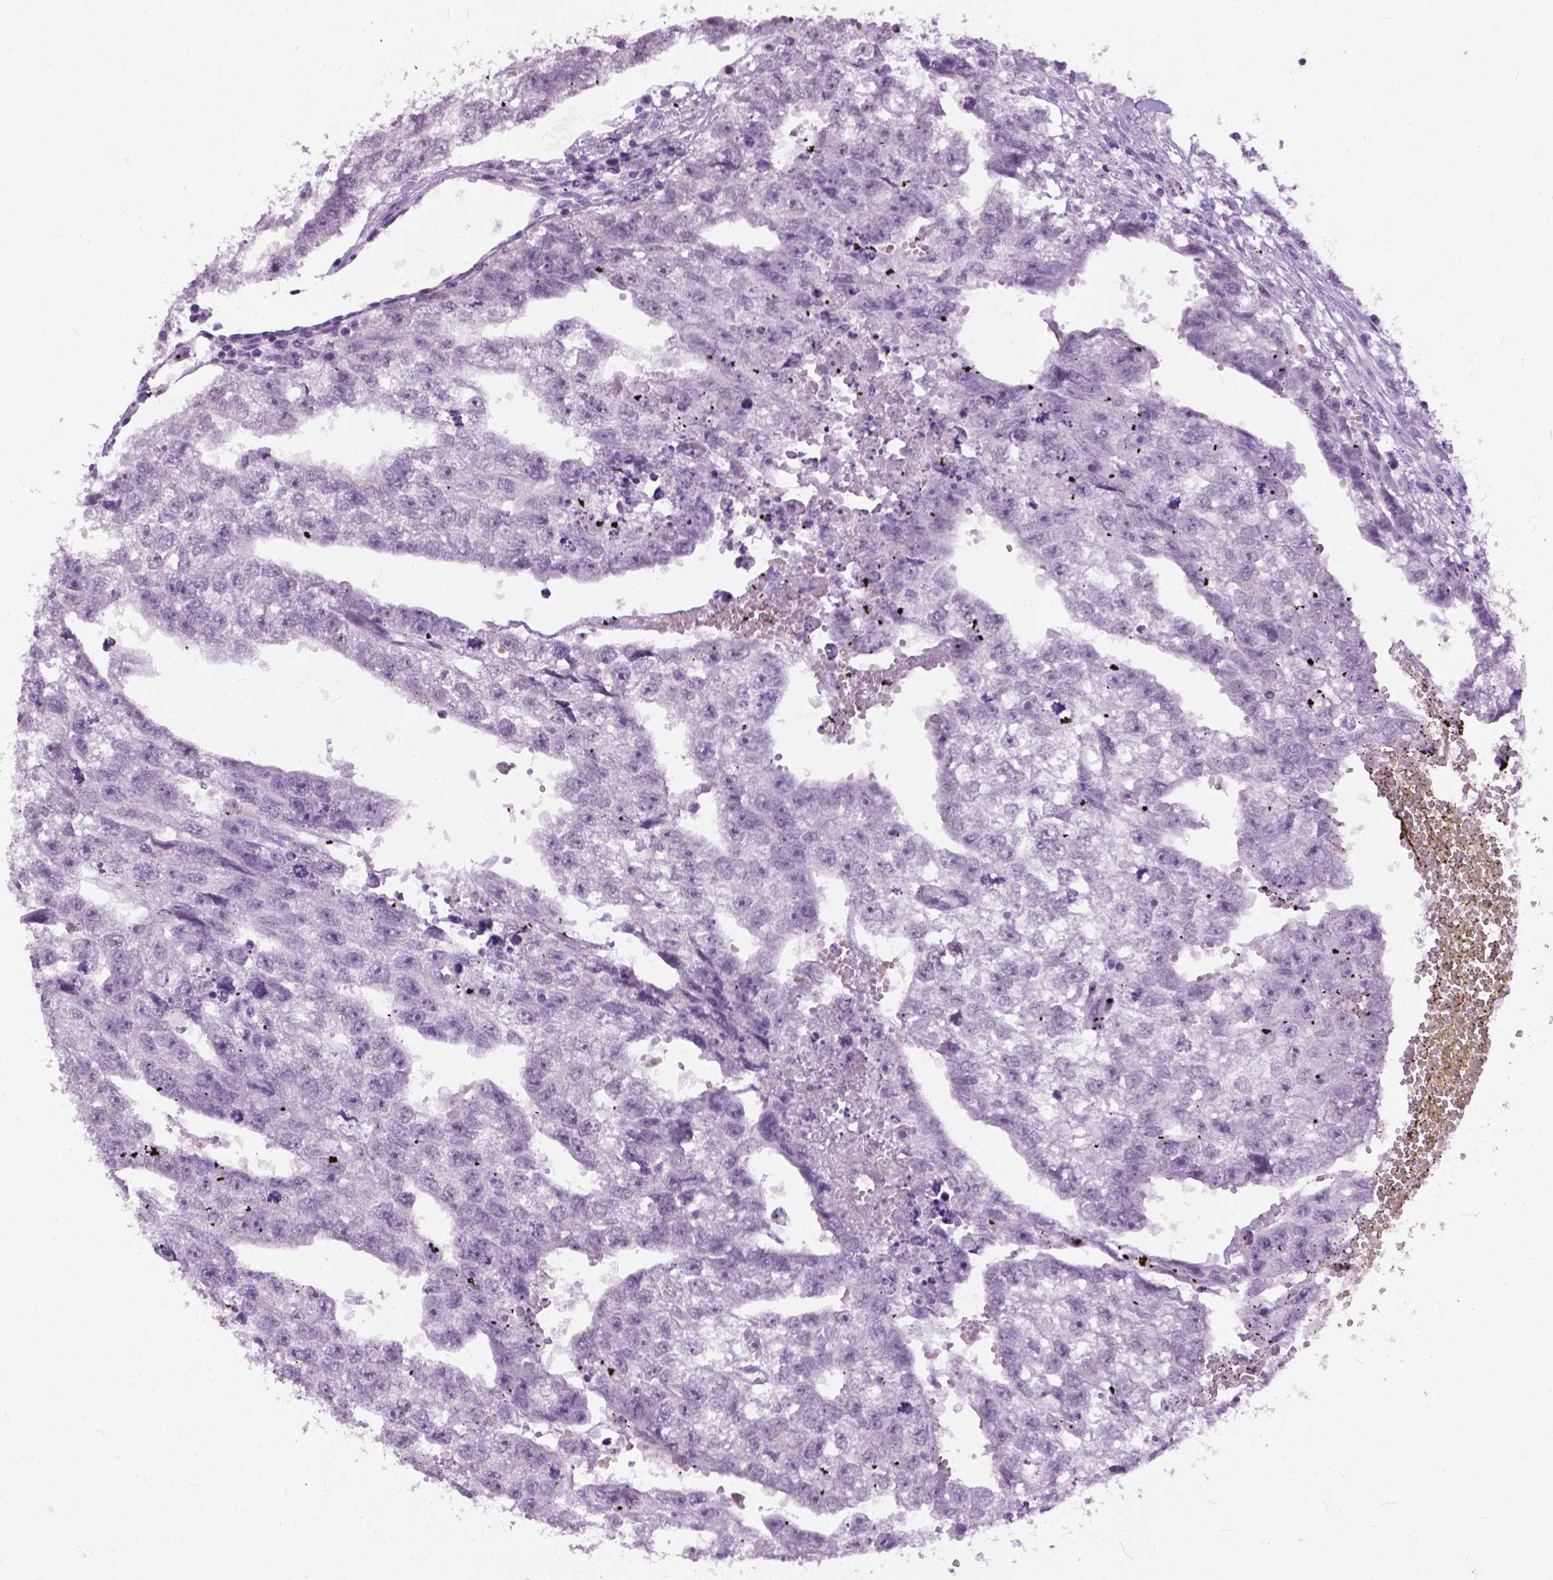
{"staining": {"intensity": "negative", "quantity": "none", "location": "none"}, "tissue": "testis cancer", "cell_type": "Tumor cells", "image_type": "cancer", "snomed": [{"axis": "morphology", "description": "Carcinoma, Embryonal, NOS"}, {"axis": "morphology", "description": "Teratoma, malignant, NOS"}, {"axis": "topography", "description": "Testis"}], "caption": "This is an IHC photomicrograph of human testis embryonal carcinoma. There is no positivity in tumor cells.", "gene": "GPR37L1", "patient": {"sex": "male", "age": 44}}